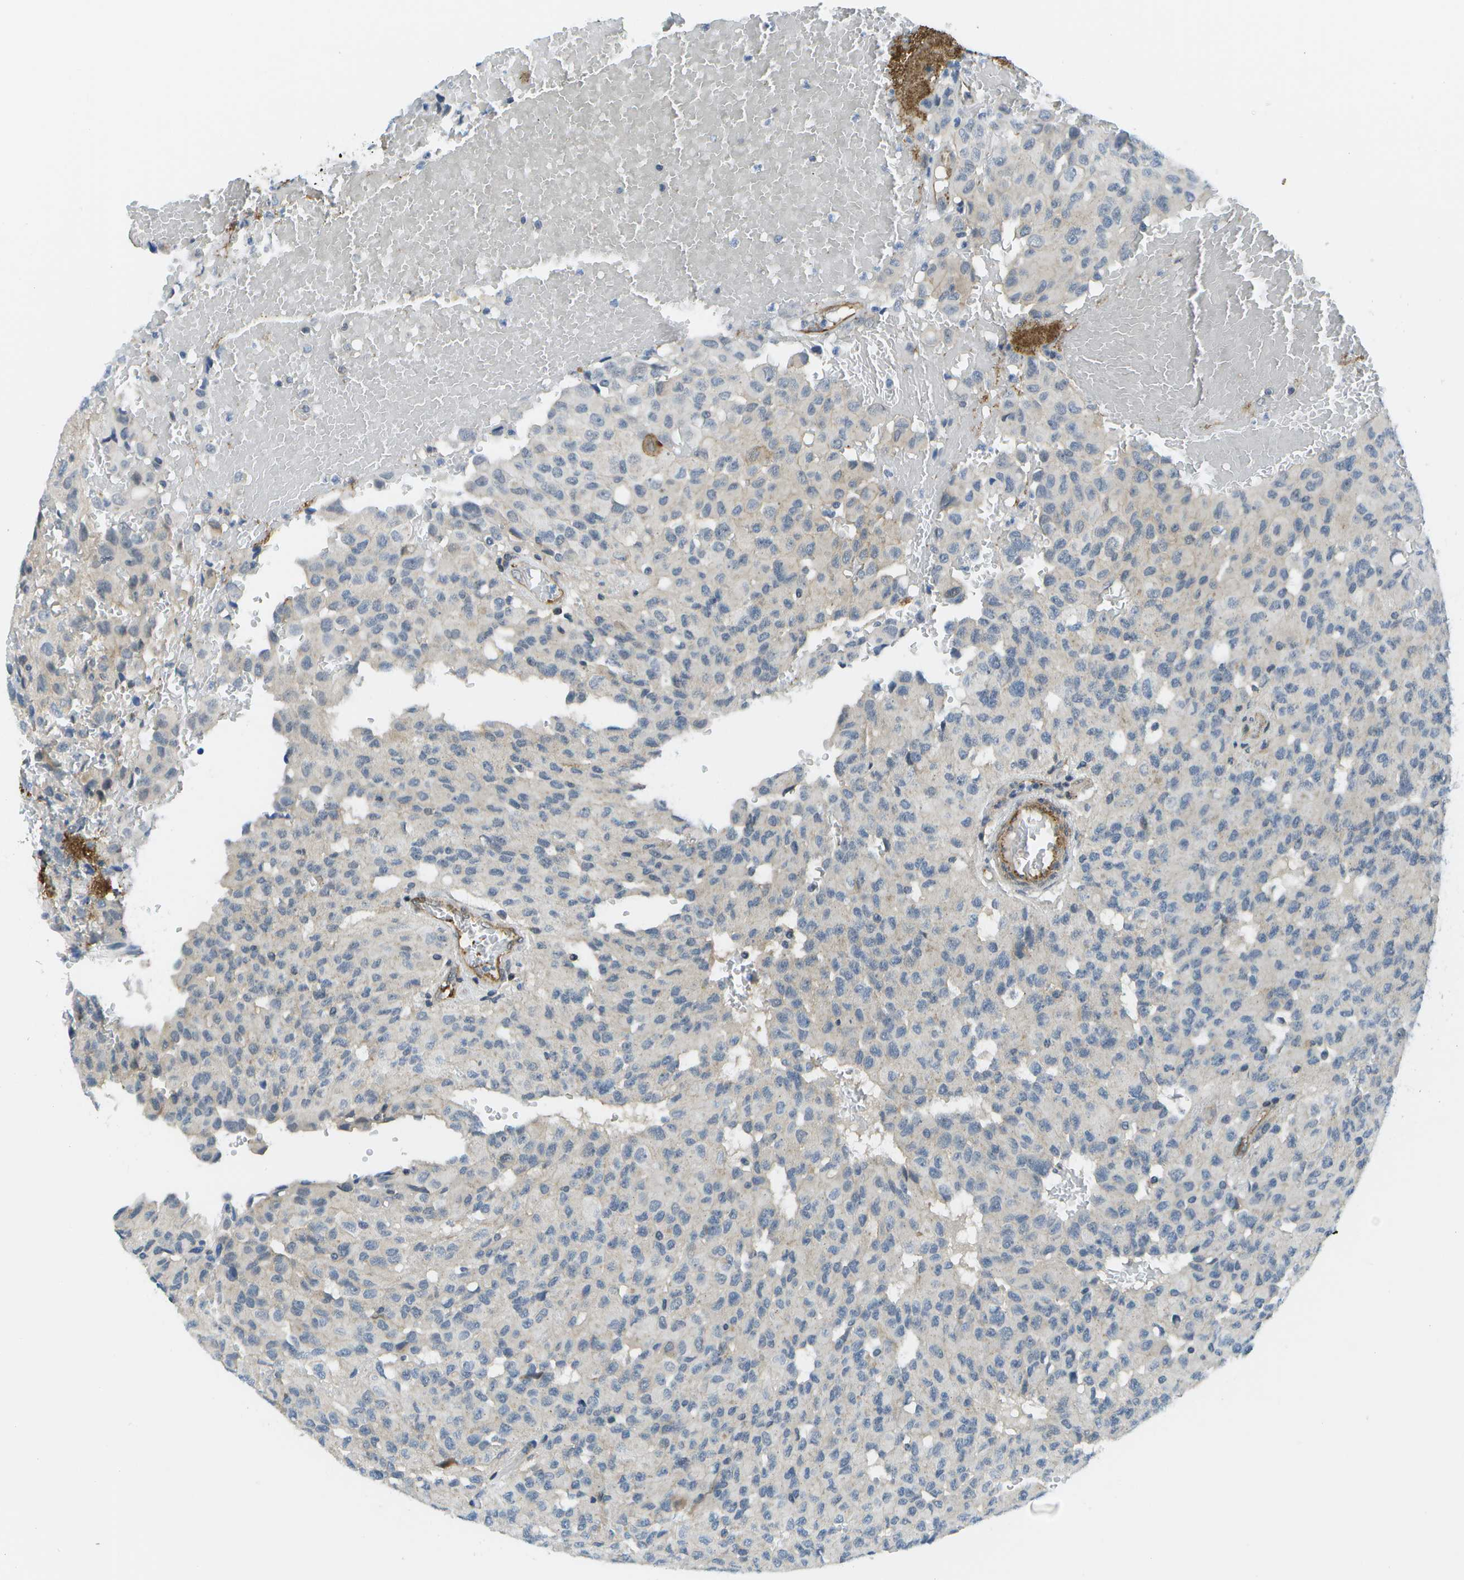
{"staining": {"intensity": "negative", "quantity": "none", "location": "none"}, "tissue": "glioma", "cell_type": "Tumor cells", "image_type": "cancer", "snomed": [{"axis": "morphology", "description": "Glioma, malignant, High grade"}, {"axis": "topography", "description": "Brain"}], "caption": "This is an immunohistochemistry (IHC) image of human malignant glioma (high-grade). There is no staining in tumor cells.", "gene": "KIAA0040", "patient": {"sex": "male", "age": 32}}